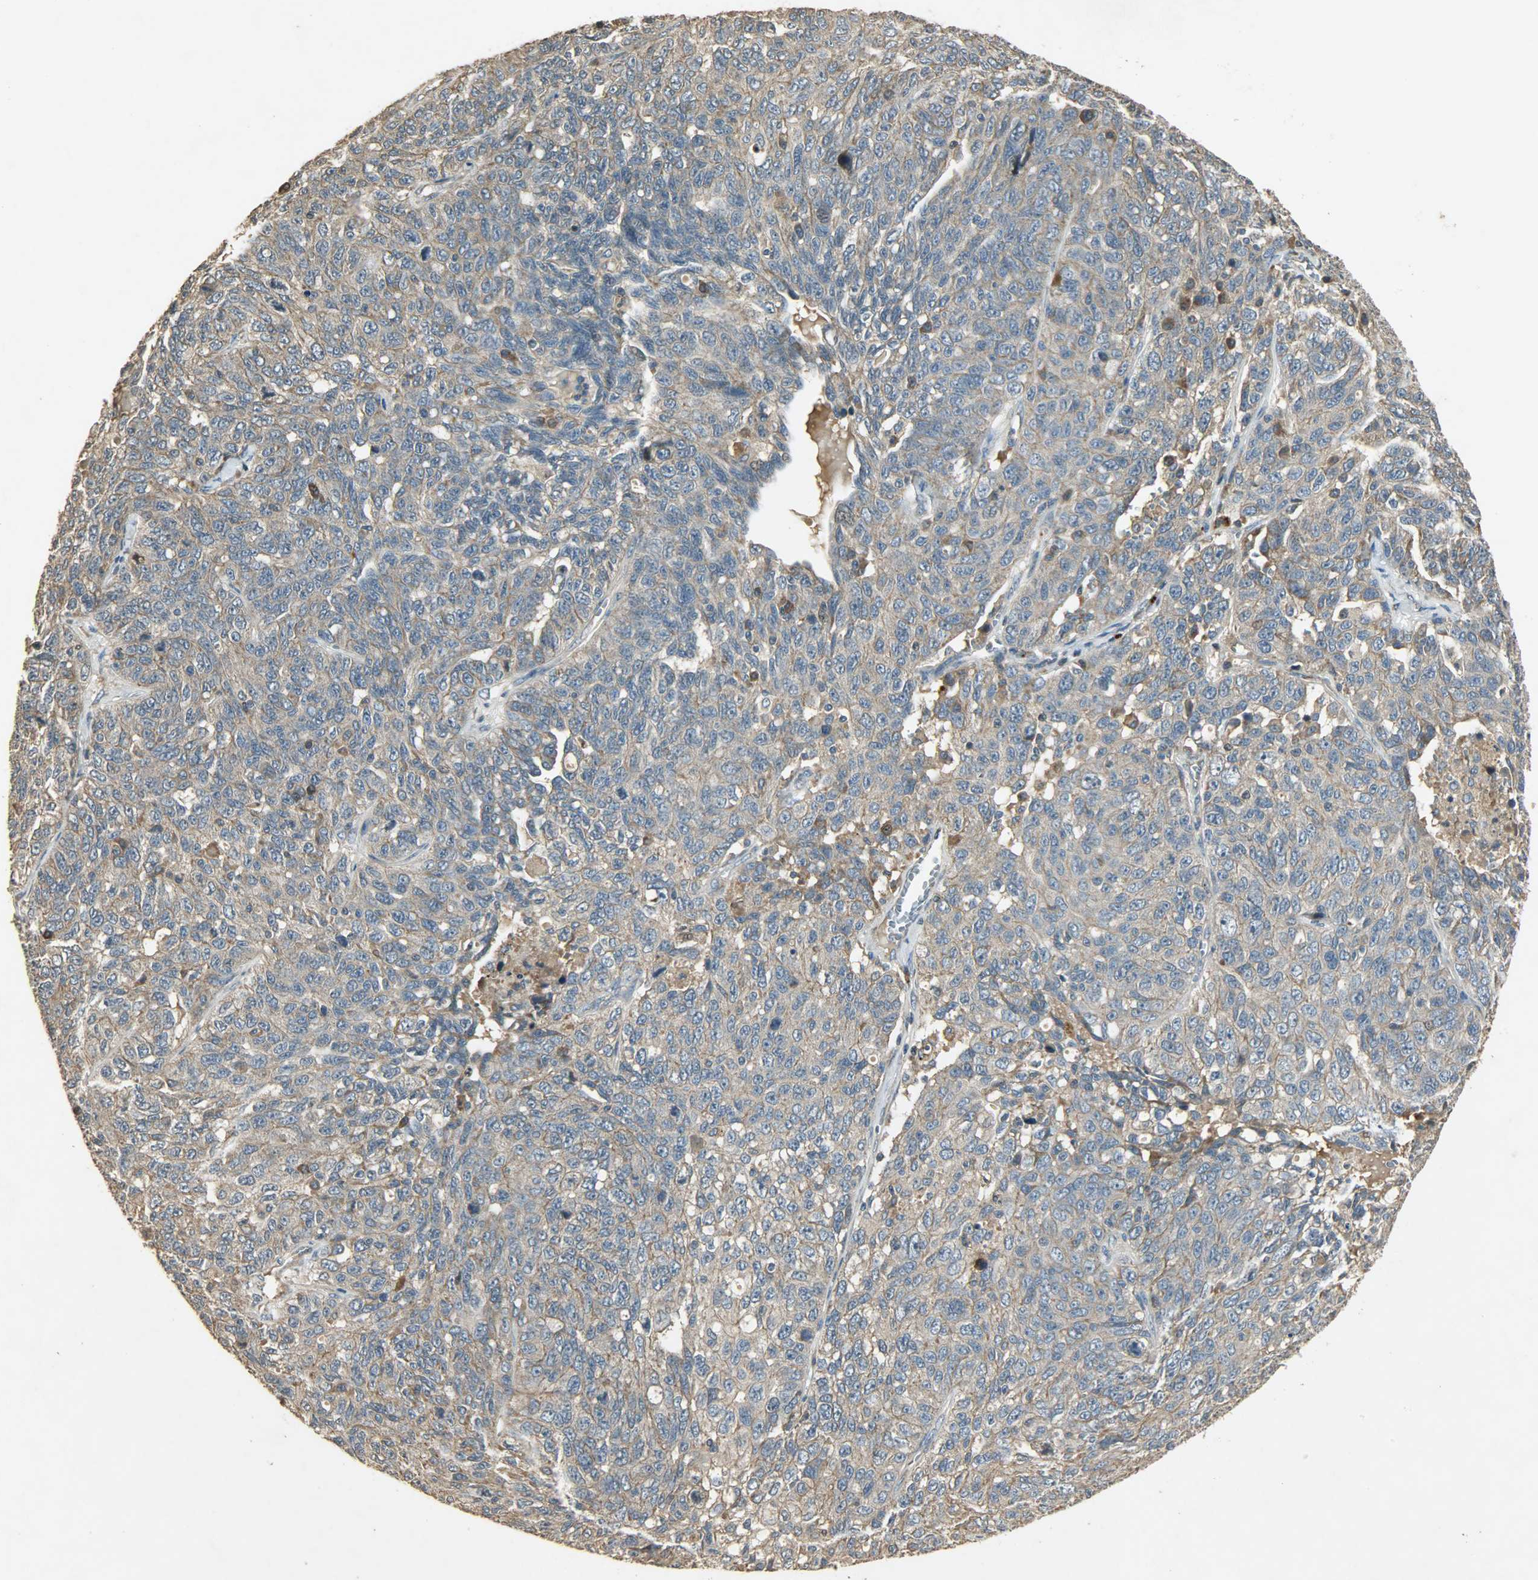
{"staining": {"intensity": "moderate", "quantity": ">75%", "location": "cytoplasmic/membranous"}, "tissue": "ovarian cancer", "cell_type": "Tumor cells", "image_type": "cancer", "snomed": [{"axis": "morphology", "description": "Cystadenocarcinoma, serous, NOS"}, {"axis": "topography", "description": "Ovary"}], "caption": "A photomicrograph of ovarian cancer (serous cystadenocarcinoma) stained for a protein reveals moderate cytoplasmic/membranous brown staining in tumor cells.", "gene": "ATP2B1", "patient": {"sex": "female", "age": 71}}